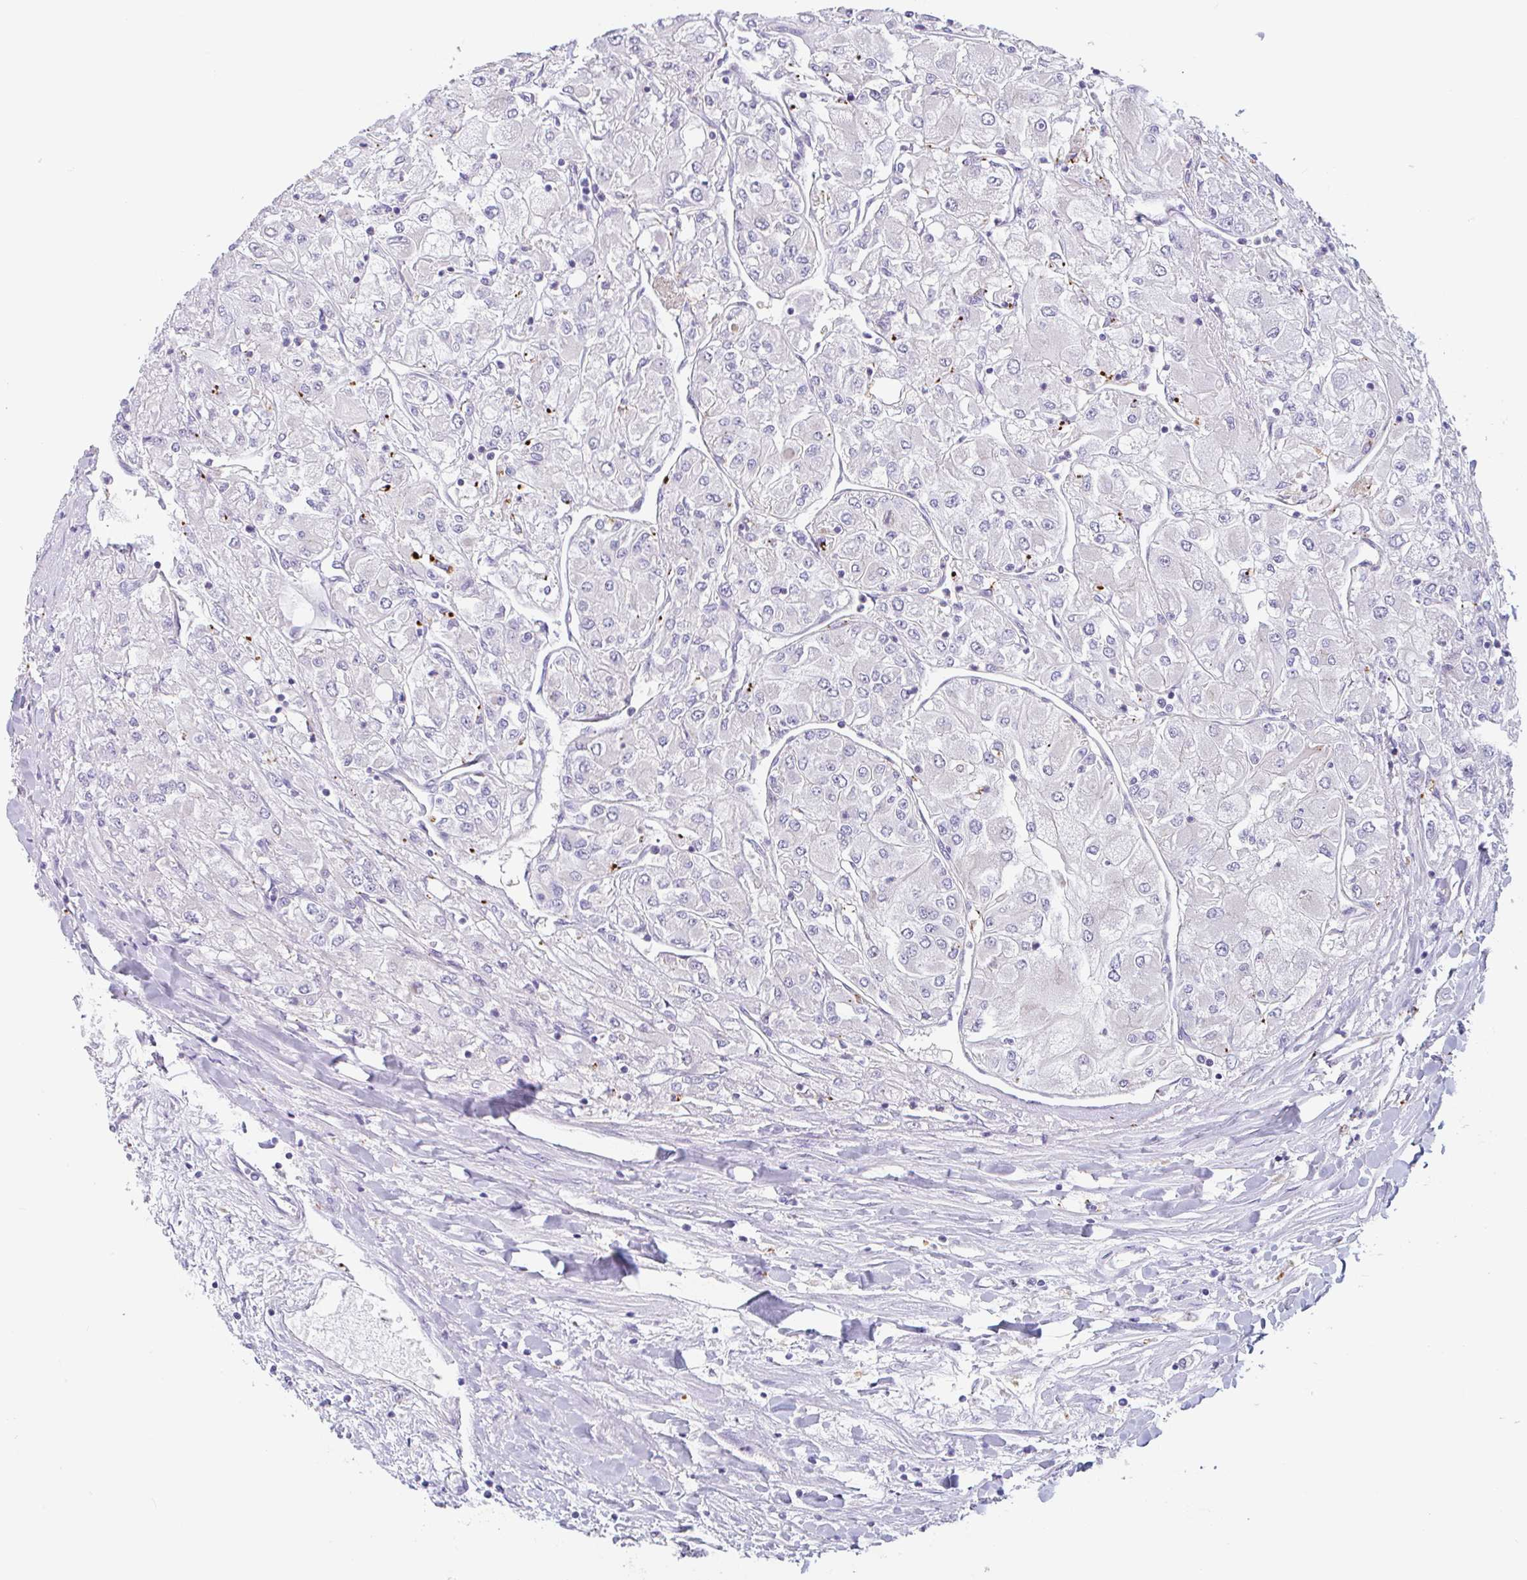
{"staining": {"intensity": "negative", "quantity": "none", "location": "none"}, "tissue": "renal cancer", "cell_type": "Tumor cells", "image_type": "cancer", "snomed": [{"axis": "morphology", "description": "Adenocarcinoma, NOS"}, {"axis": "topography", "description": "Kidney"}], "caption": "Immunohistochemistry (IHC) photomicrograph of human adenocarcinoma (renal) stained for a protein (brown), which demonstrates no expression in tumor cells. Nuclei are stained in blue.", "gene": "LENG9", "patient": {"sex": "male", "age": 80}}